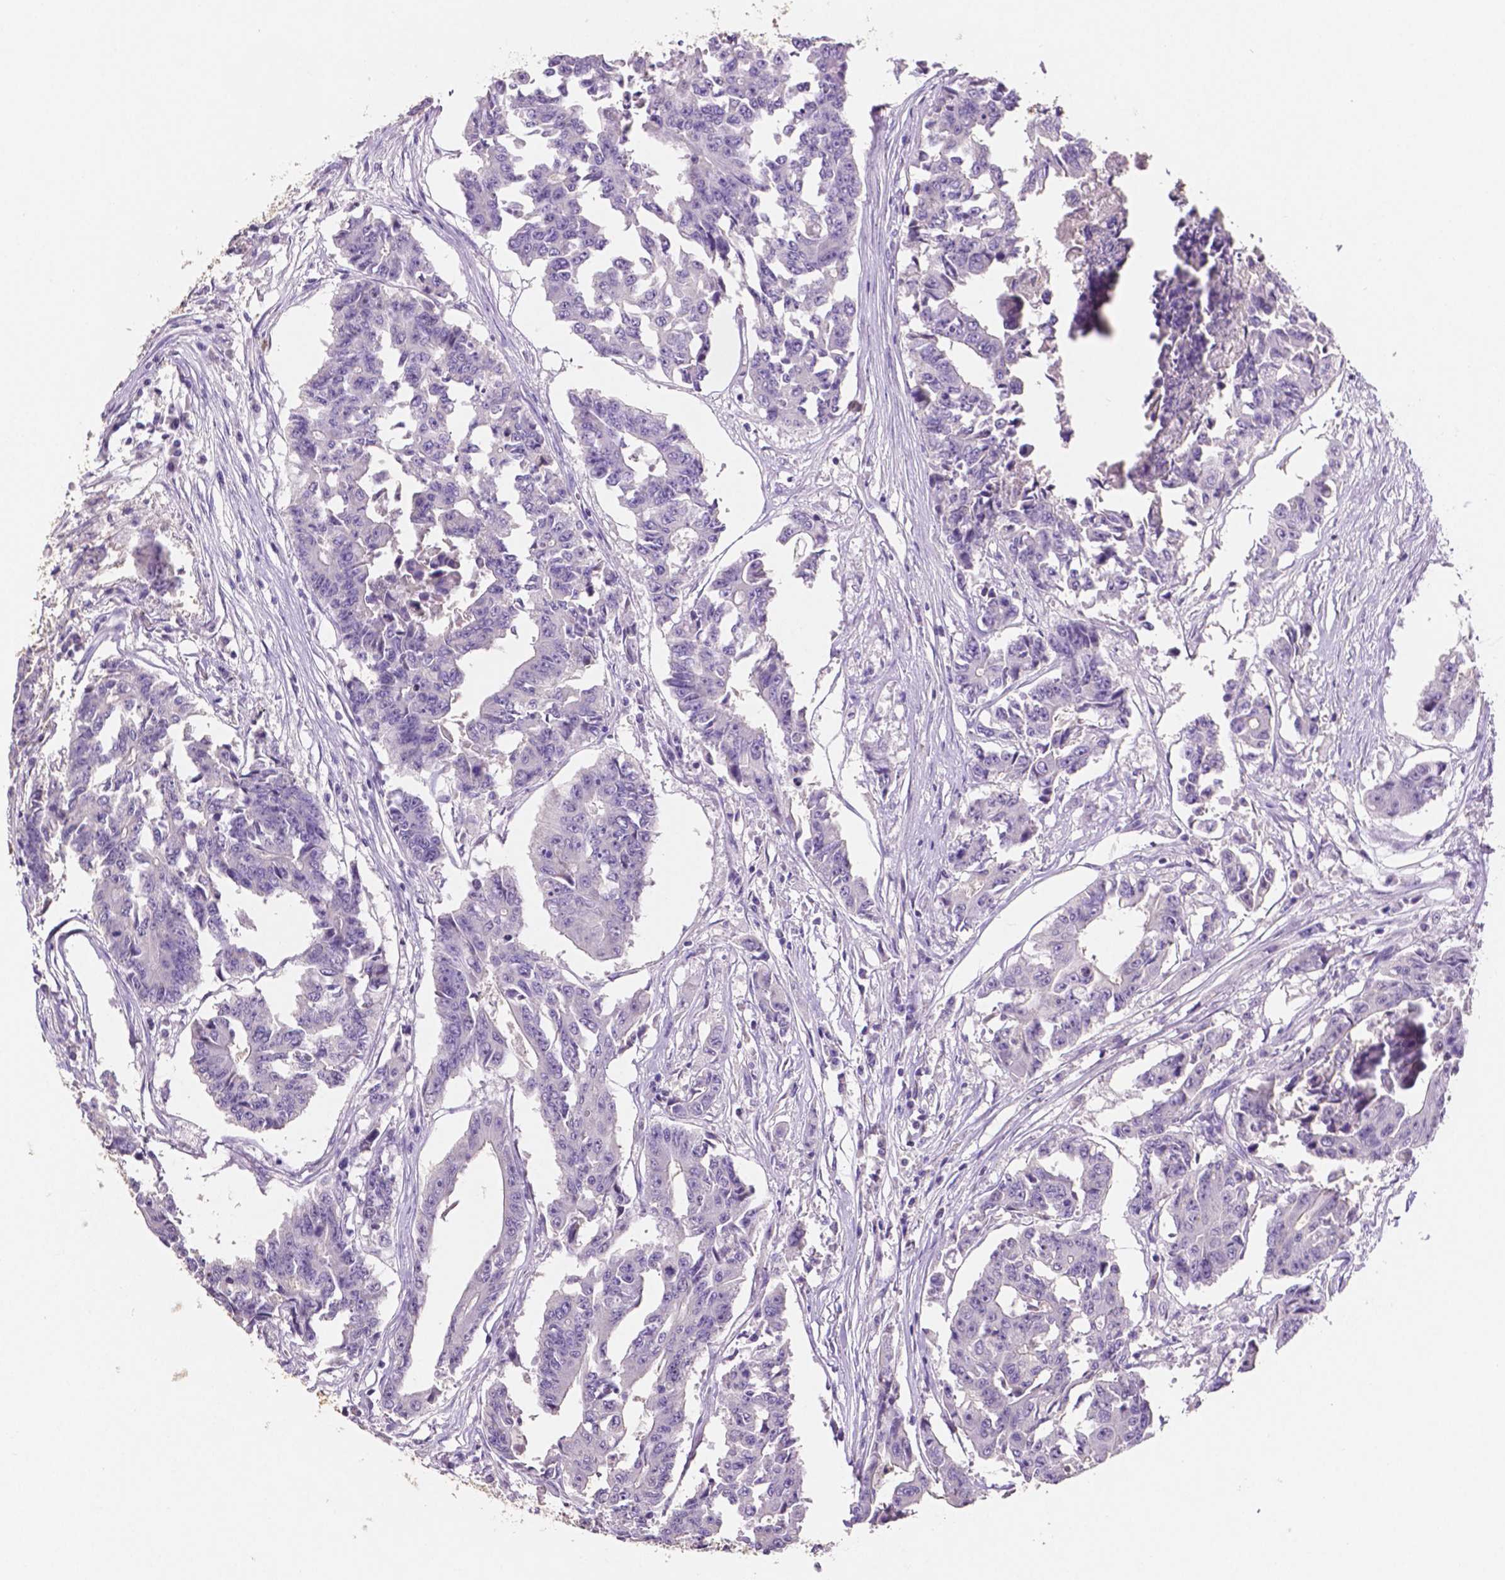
{"staining": {"intensity": "negative", "quantity": "none", "location": "none"}, "tissue": "colorectal cancer", "cell_type": "Tumor cells", "image_type": "cancer", "snomed": [{"axis": "morphology", "description": "Adenocarcinoma, NOS"}, {"axis": "topography", "description": "Rectum"}], "caption": "The micrograph shows no significant staining in tumor cells of colorectal cancer.", "gene": "SLC22A2", "patient": {"sex": "male", "age": 54}}